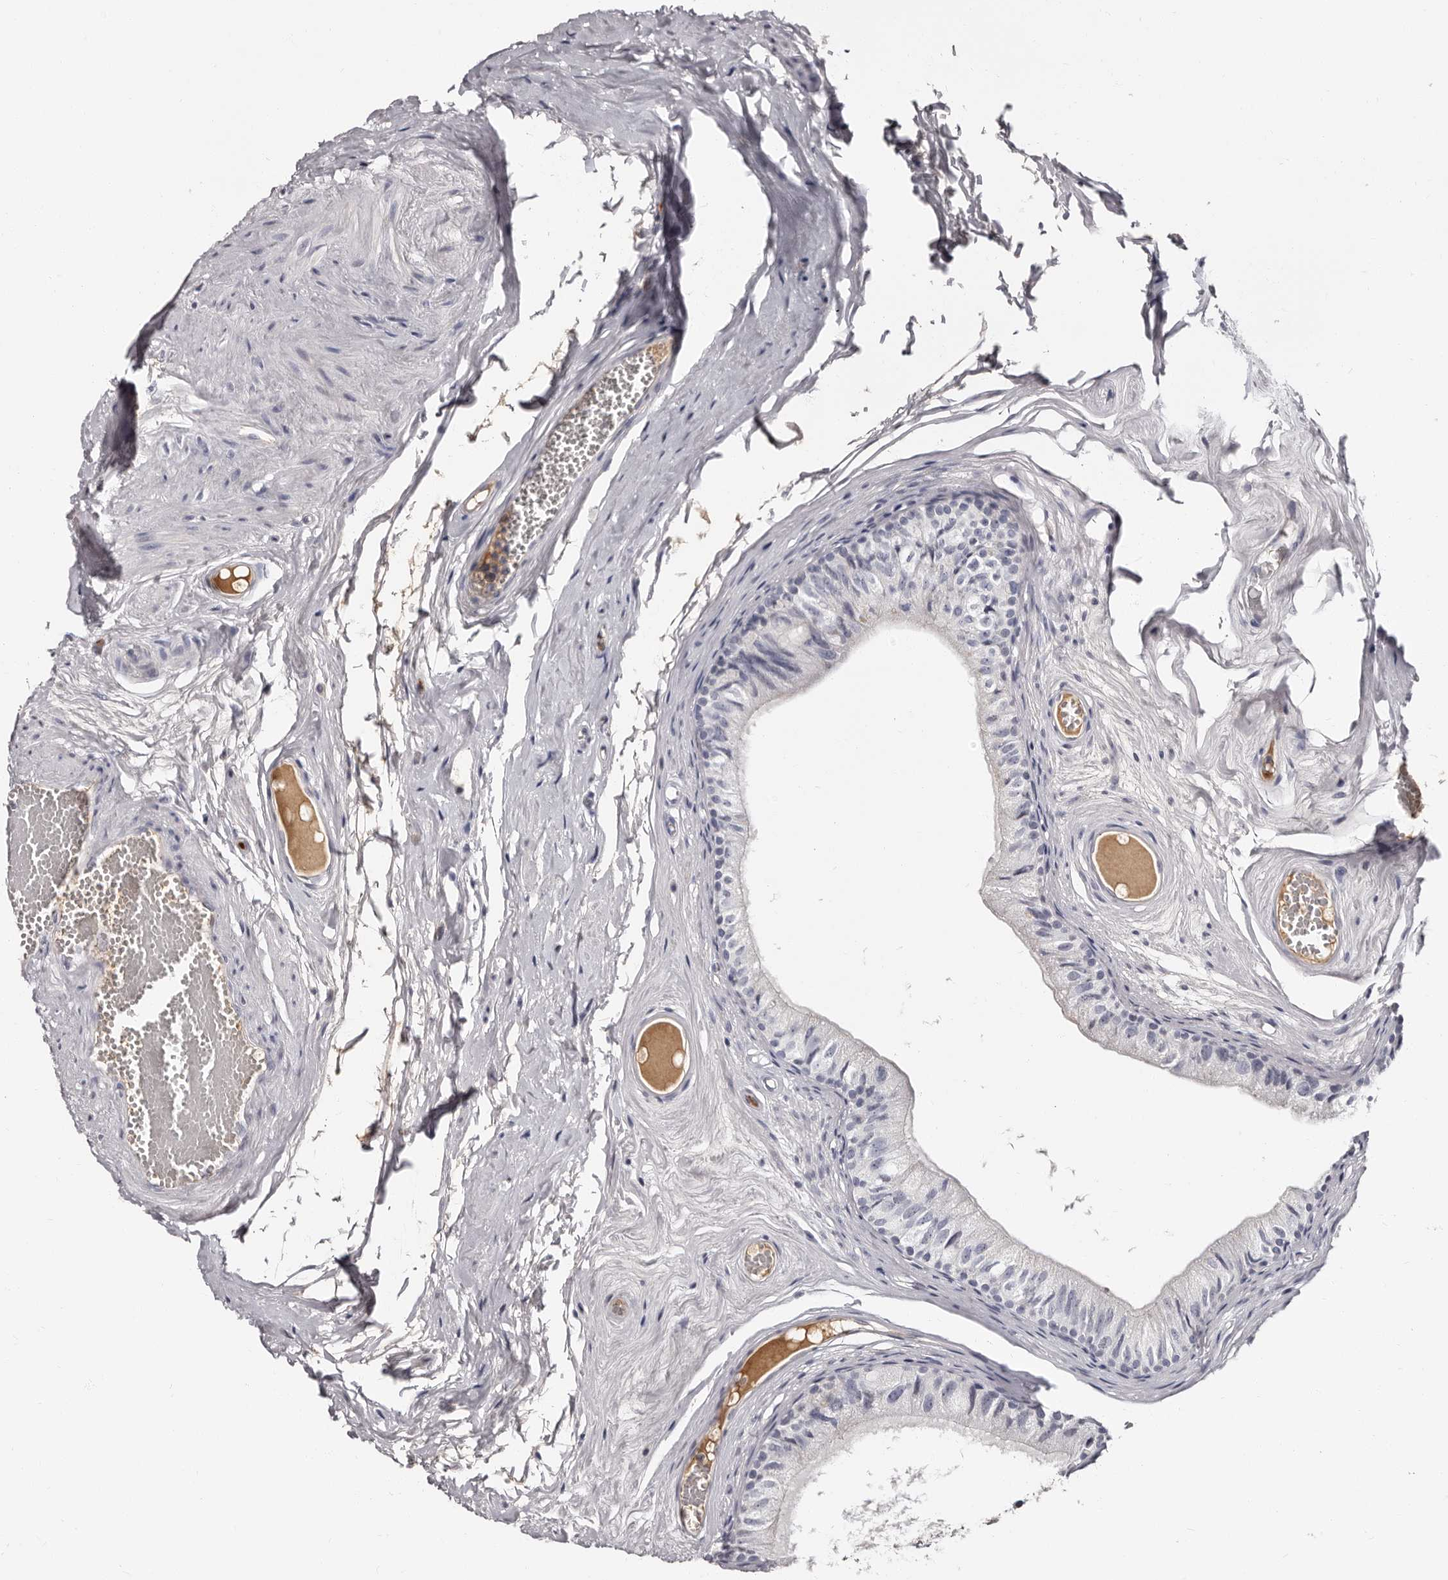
{"staining": {"intensity": "negative", "quantity": "none", "location": "none"}, "tissue": "epididymis", "cell_type": "Glandular cells", "image_type": "normal", "snomed": [{"axis": "morphology", "description": "Normal tissue, NOS"}, {"axis": "topography", "description": "Epididymis"}], "caption": "The immunohistochemistry (IHC) histopathology image has no significant positivity in glandular cells of epididymis. (Stains: DAB (3,3'-diaminobenzidine) immunohistochemistry (IHC) with hematoxylin counter stain, Microscopy: brightfield microscopy at high magnification).", "gene": "TBC1D22B", "patient": {"sex": "male", "age": 79}}